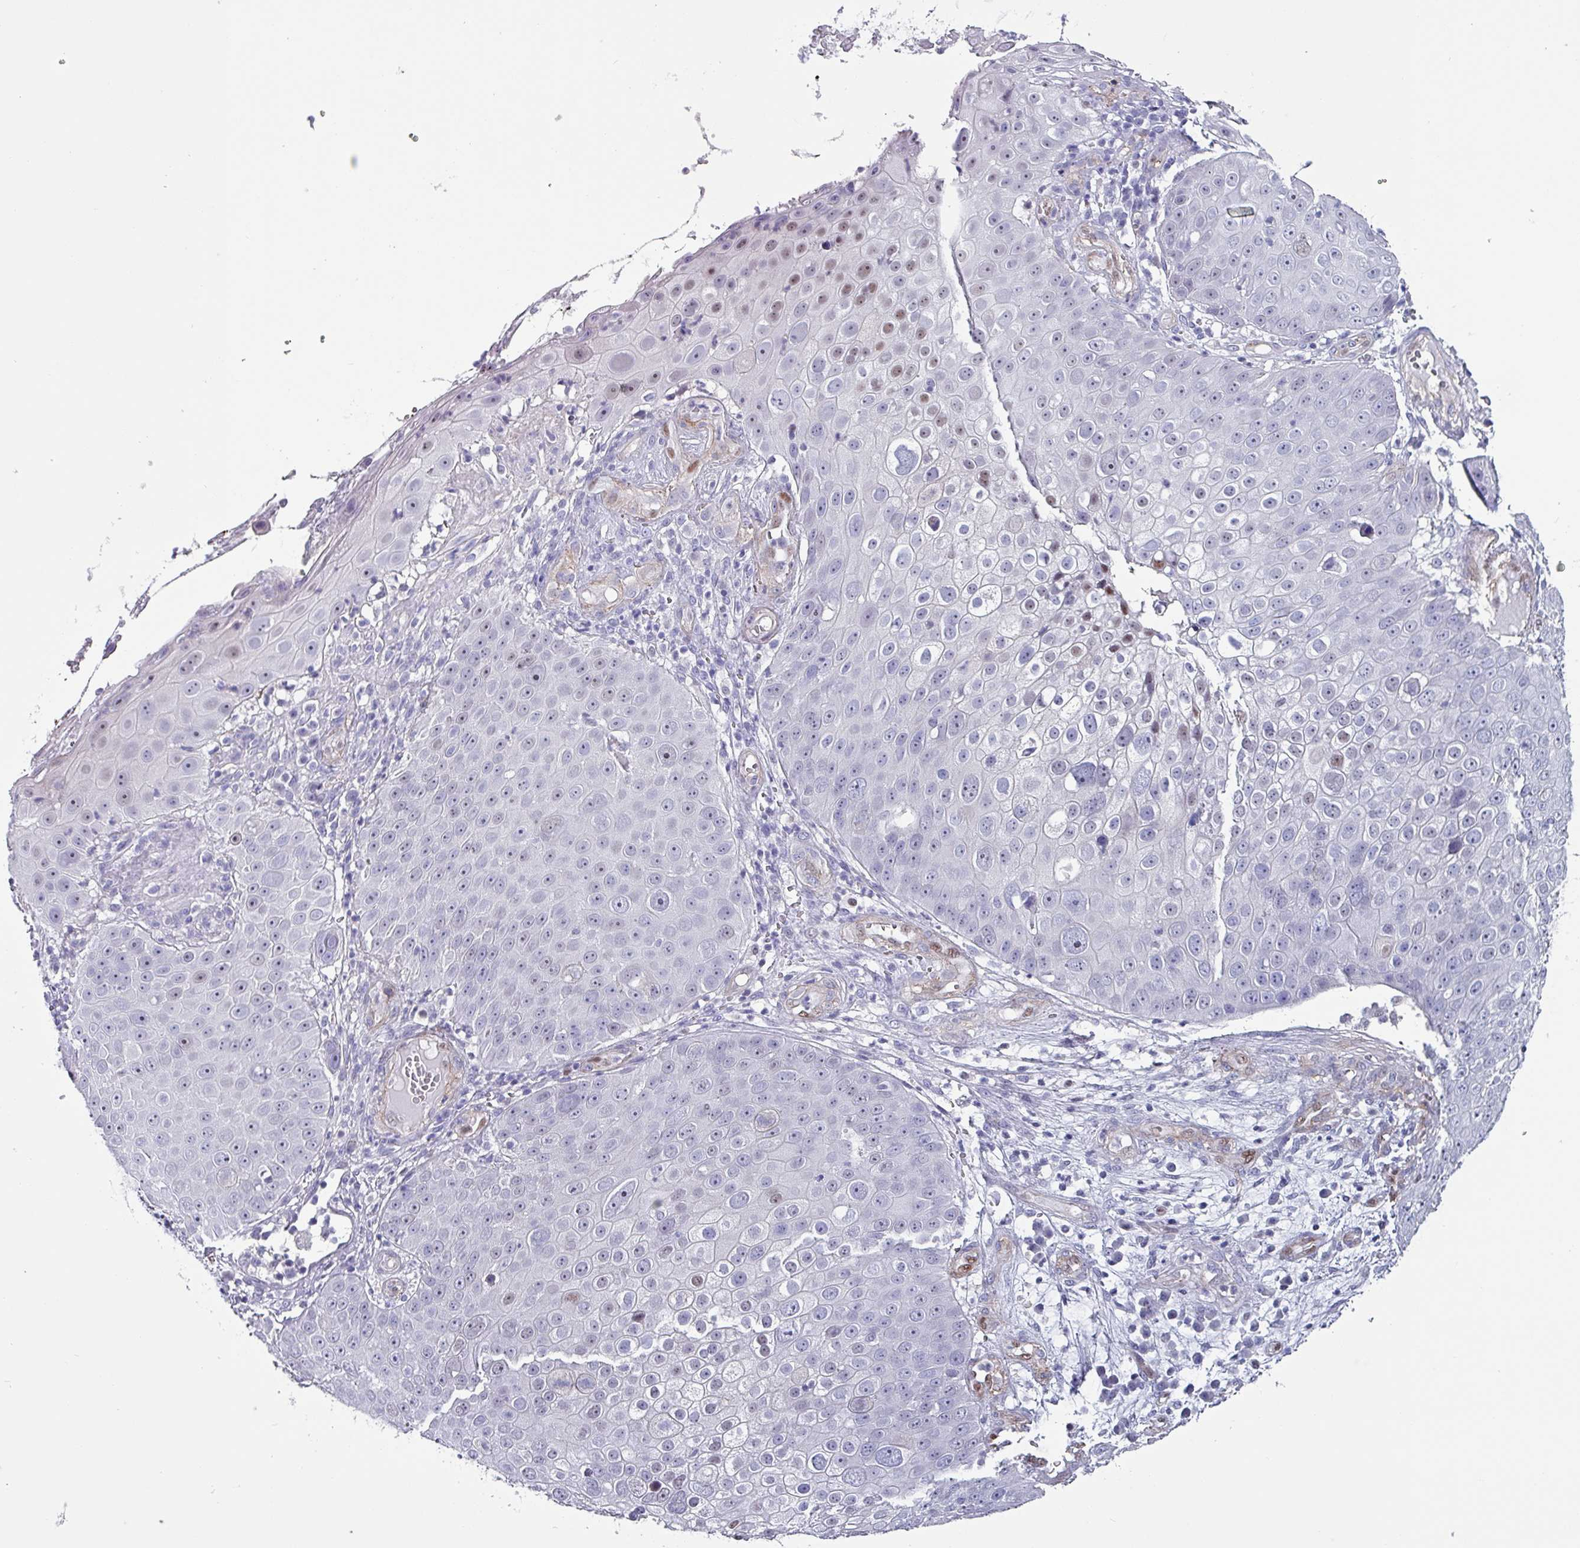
{"staining": {"intensity": "negative", "quantity": "none", "location": "none"}, "tissue": "skin cancer", "cell_type": "Tumor cells", "image_type": "cancer", "snomed": [{"axis": "morphology", "description": "Squamous cell carcinoma, NOS"}, {"axis": "topography", "description": "Skin"}], "caption": "Histopathology image shows no protein expression in tumor cells of skin squamous cell carcinoma tissue. (Brightfield microscopy of DAB immunohistochemistry (IHC) at high magnification).", "gene": "ZNF816-ZNF321P", "patient": {"sex": "male", "age": 71}}